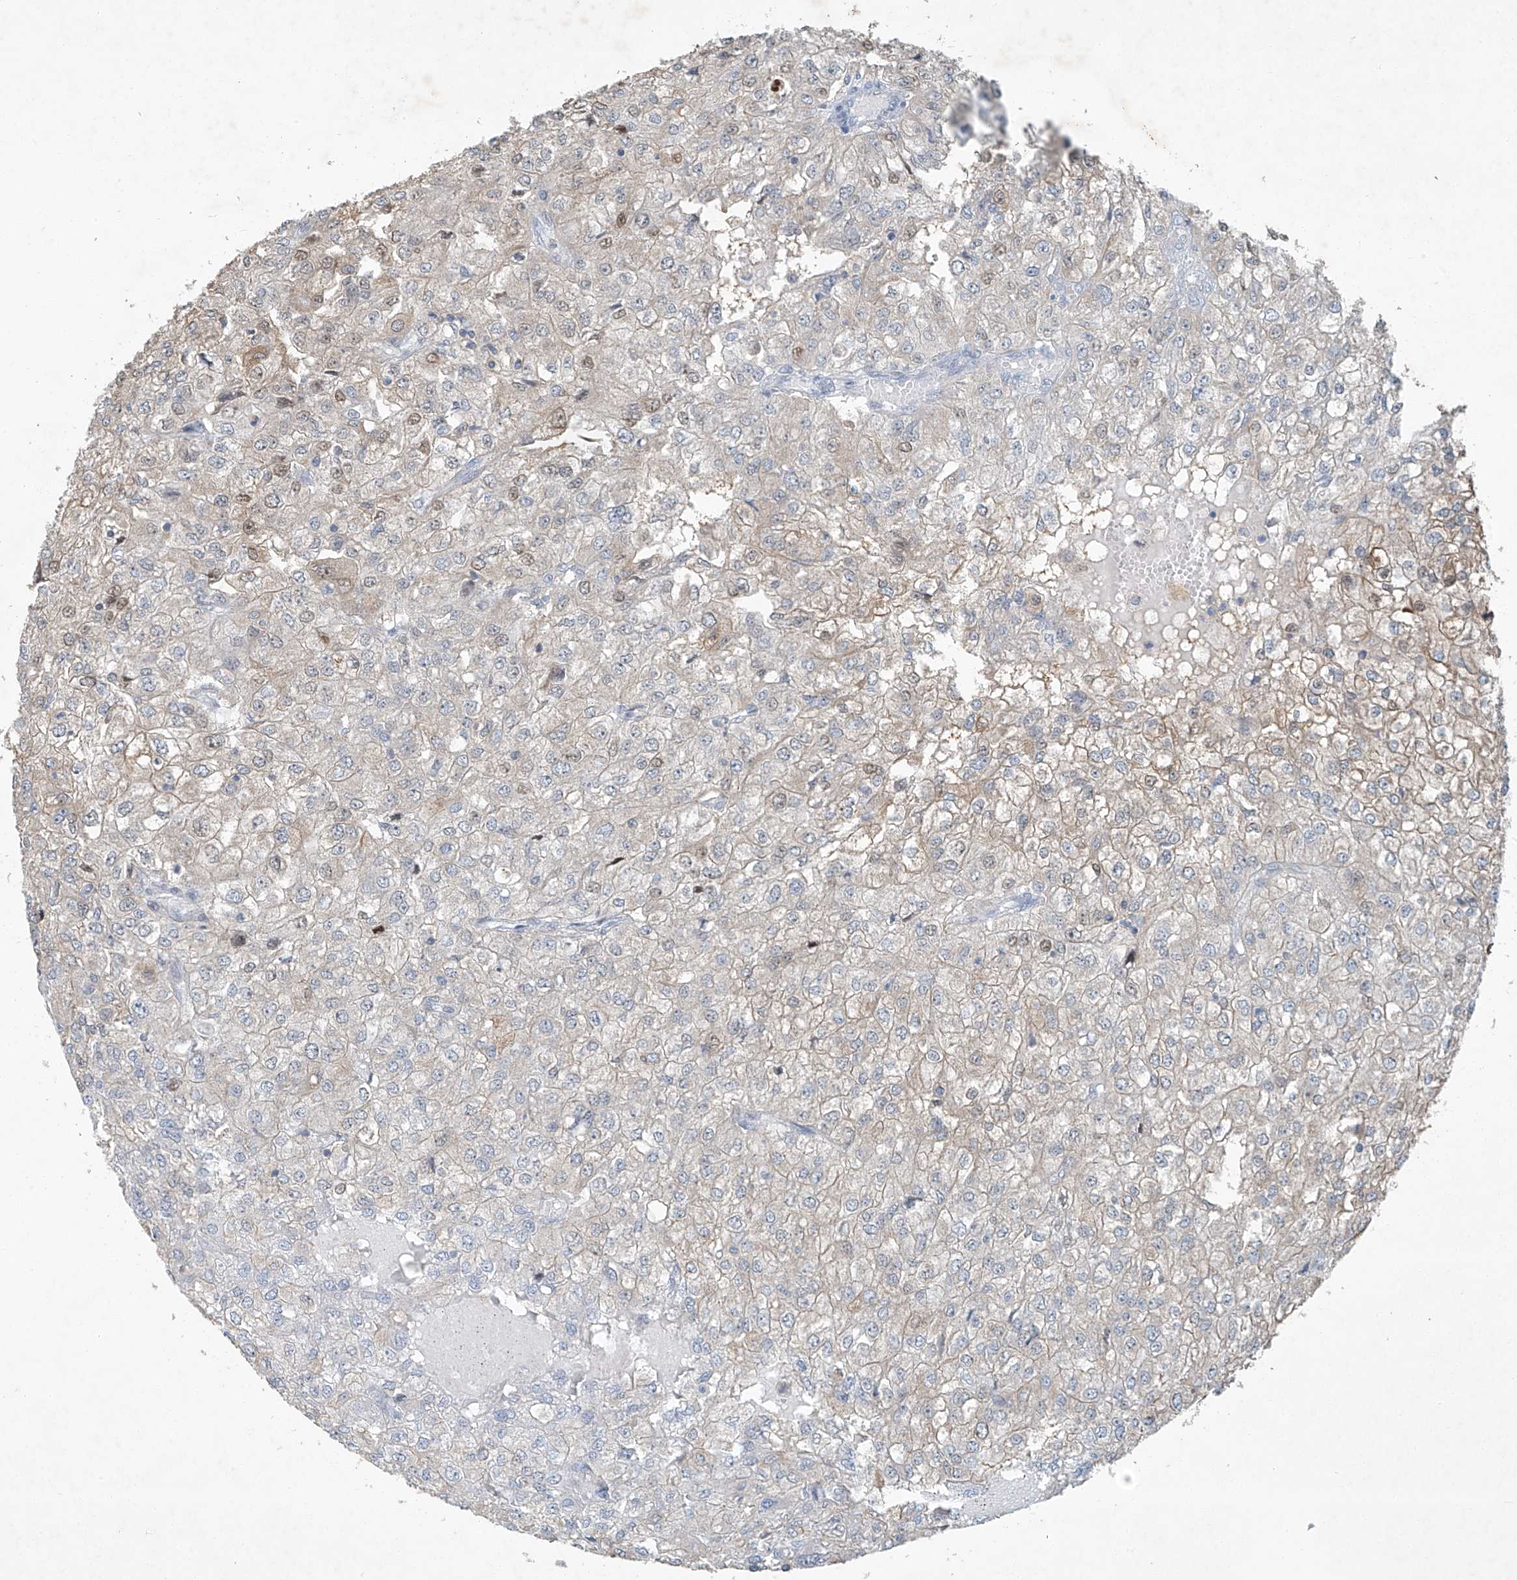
{"staining": {"intensity": "moderate", "quantity": "<25%", "location": "nuclear"}, "tissue": "renal cancer", "cell_type": "Tumor cells", "image_type": "cancer", "snomed": [{"axis": "morphology", "description": "Adenocarcinoma, NOS"}, {"axis": "topography", "description": "Kidney"}], "caption": "A low amount of moderate nuclear staining is appreciated in approximately <25% of tumor cells in renal adenocarcinoma tissue.", "gene": "TAF8", "patient": {"sex": "female", "age": 54}}